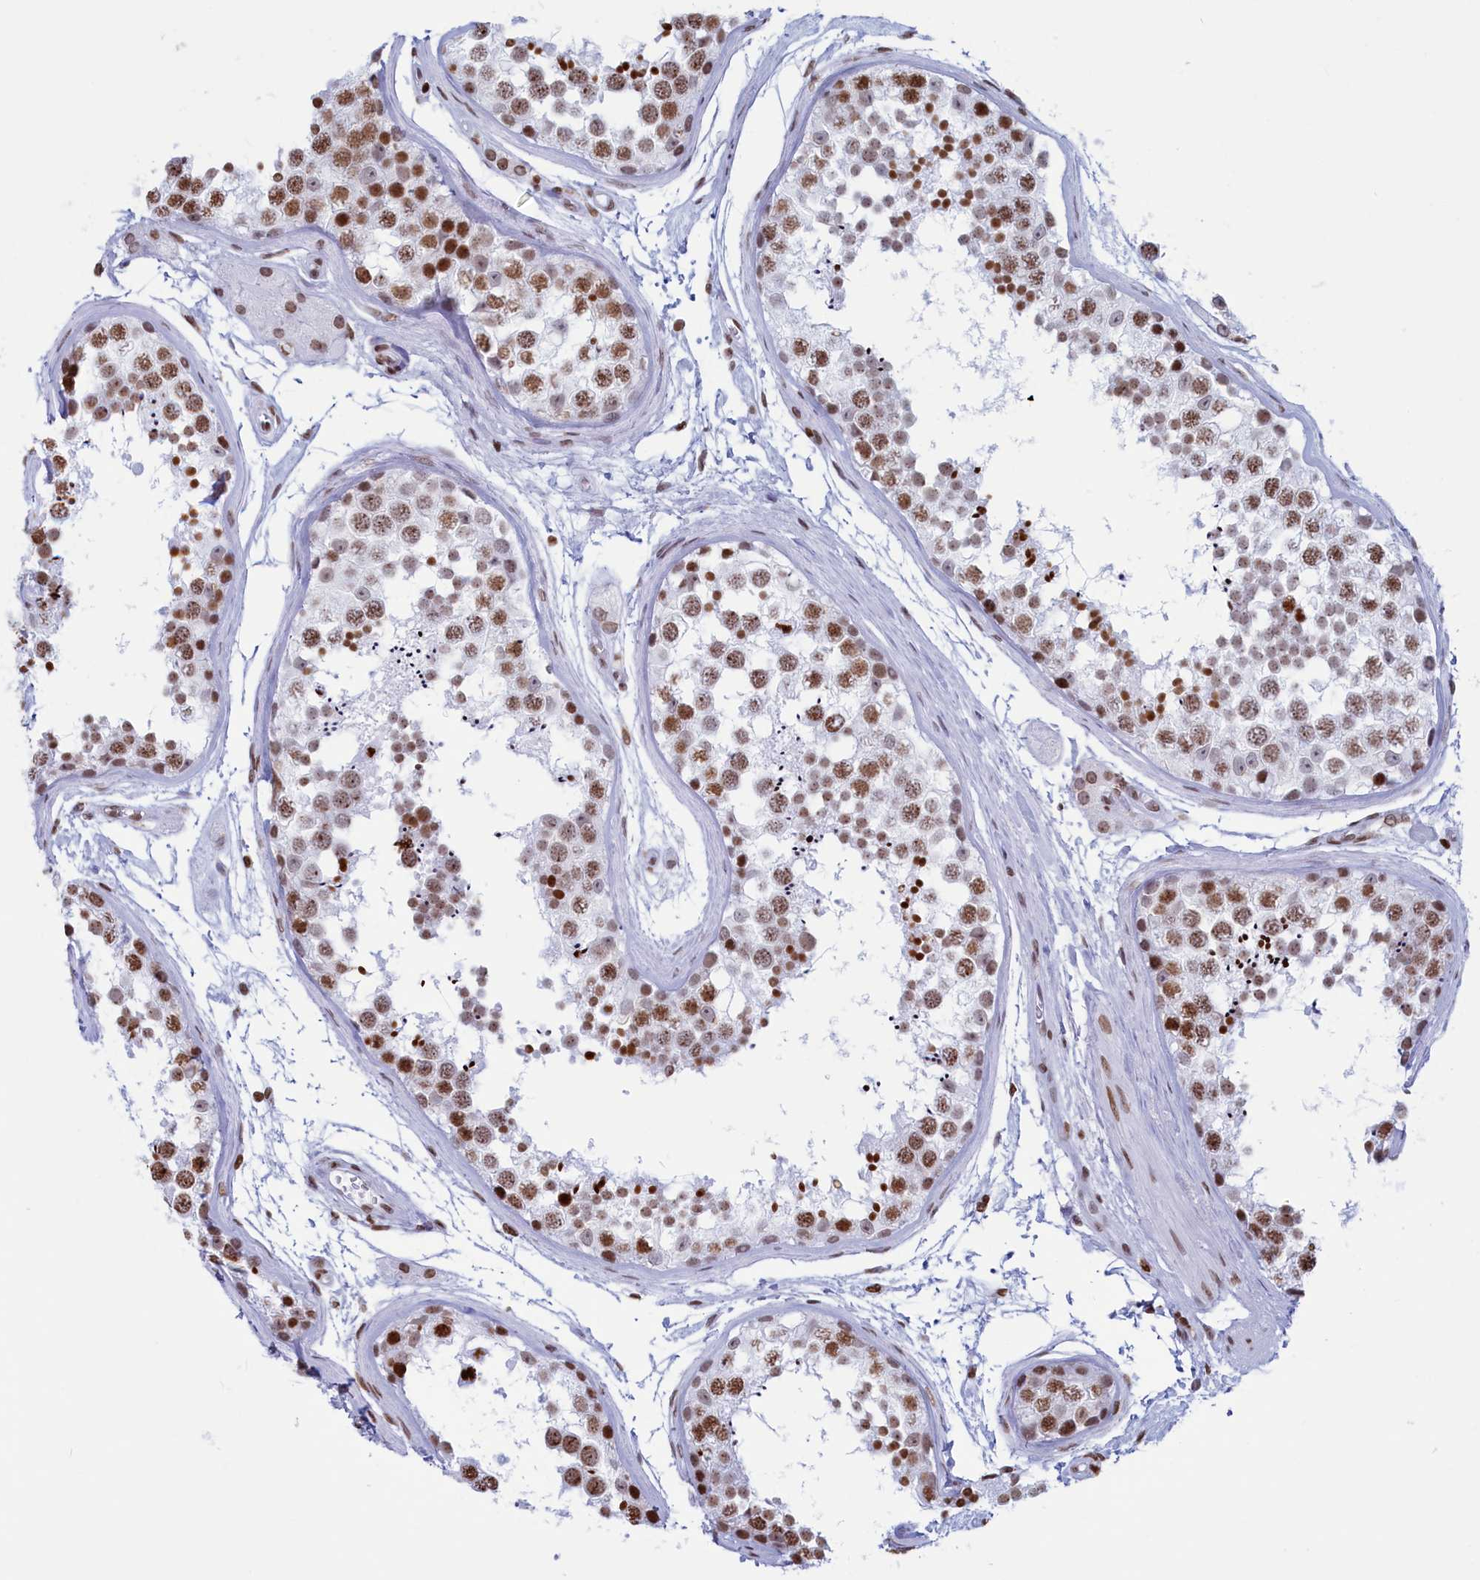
{"staining": {"intensity": "moderate", "quantity": ">75%", "location": "nuclear"}, "tissue": "testis", "cell_type": "Cells in seminiferous ducts", "image_type": "normal", "snomed": [{"axis": "morphology", "description": "Normal tissue, NOS"}, {"axis": "topography", "description": "Testis"}], "caption": "Immunohistochemical staining of benign human testis exhibits moderate nuclear protein positivity in approximately >75% of cells in seminiferous ducts.", "gene": "APOBEC3A", "patient": {"sex": "male", "age": 56}}